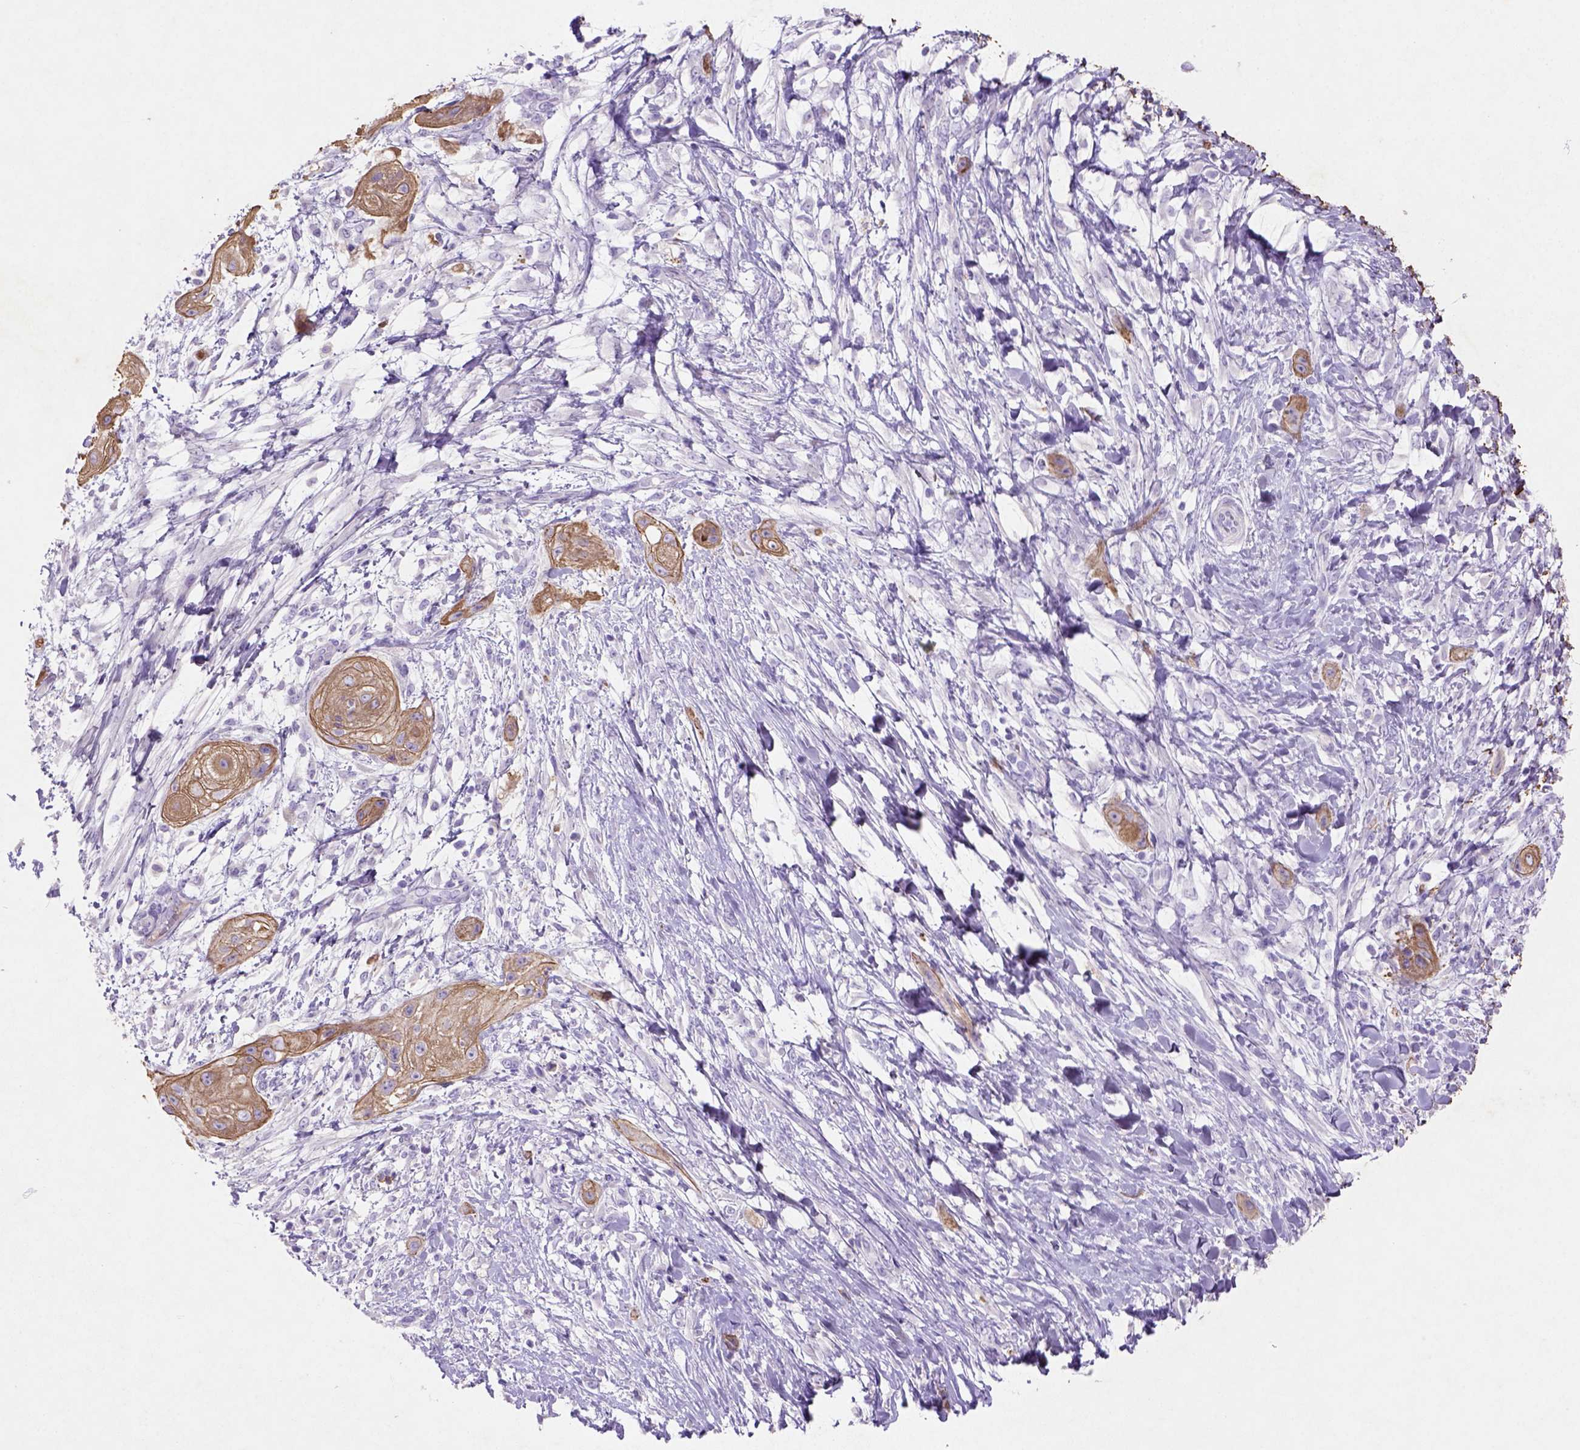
{"staining": {"intensity": "moderate", "quantity": "<25%", "location": "cytoplasmic/membranous"}, "tissue": "skin cancer", "cell_type": "Tumor cells", "image_type": "cancer", "snomed": [{"axis": "morphology", "description": "Squamous cell carcinoma, NOS"}, {"axis": "topography", "description": "Skin"}], "caption": "Immunohistochemistry (IHC) staining of skin cancer, which demonstrates low levels of moderate cytoplasmic/membranous staining in about <25% of tumor cells indicating moderate cytoplasmic/membranous protein staining. The staining was performed using DAB (brown) for protein detection and nuclei were counterstained in hematoxylin (blue).", "gene": "NUDT2", "patient": {"sex": "male", "age": 62}}